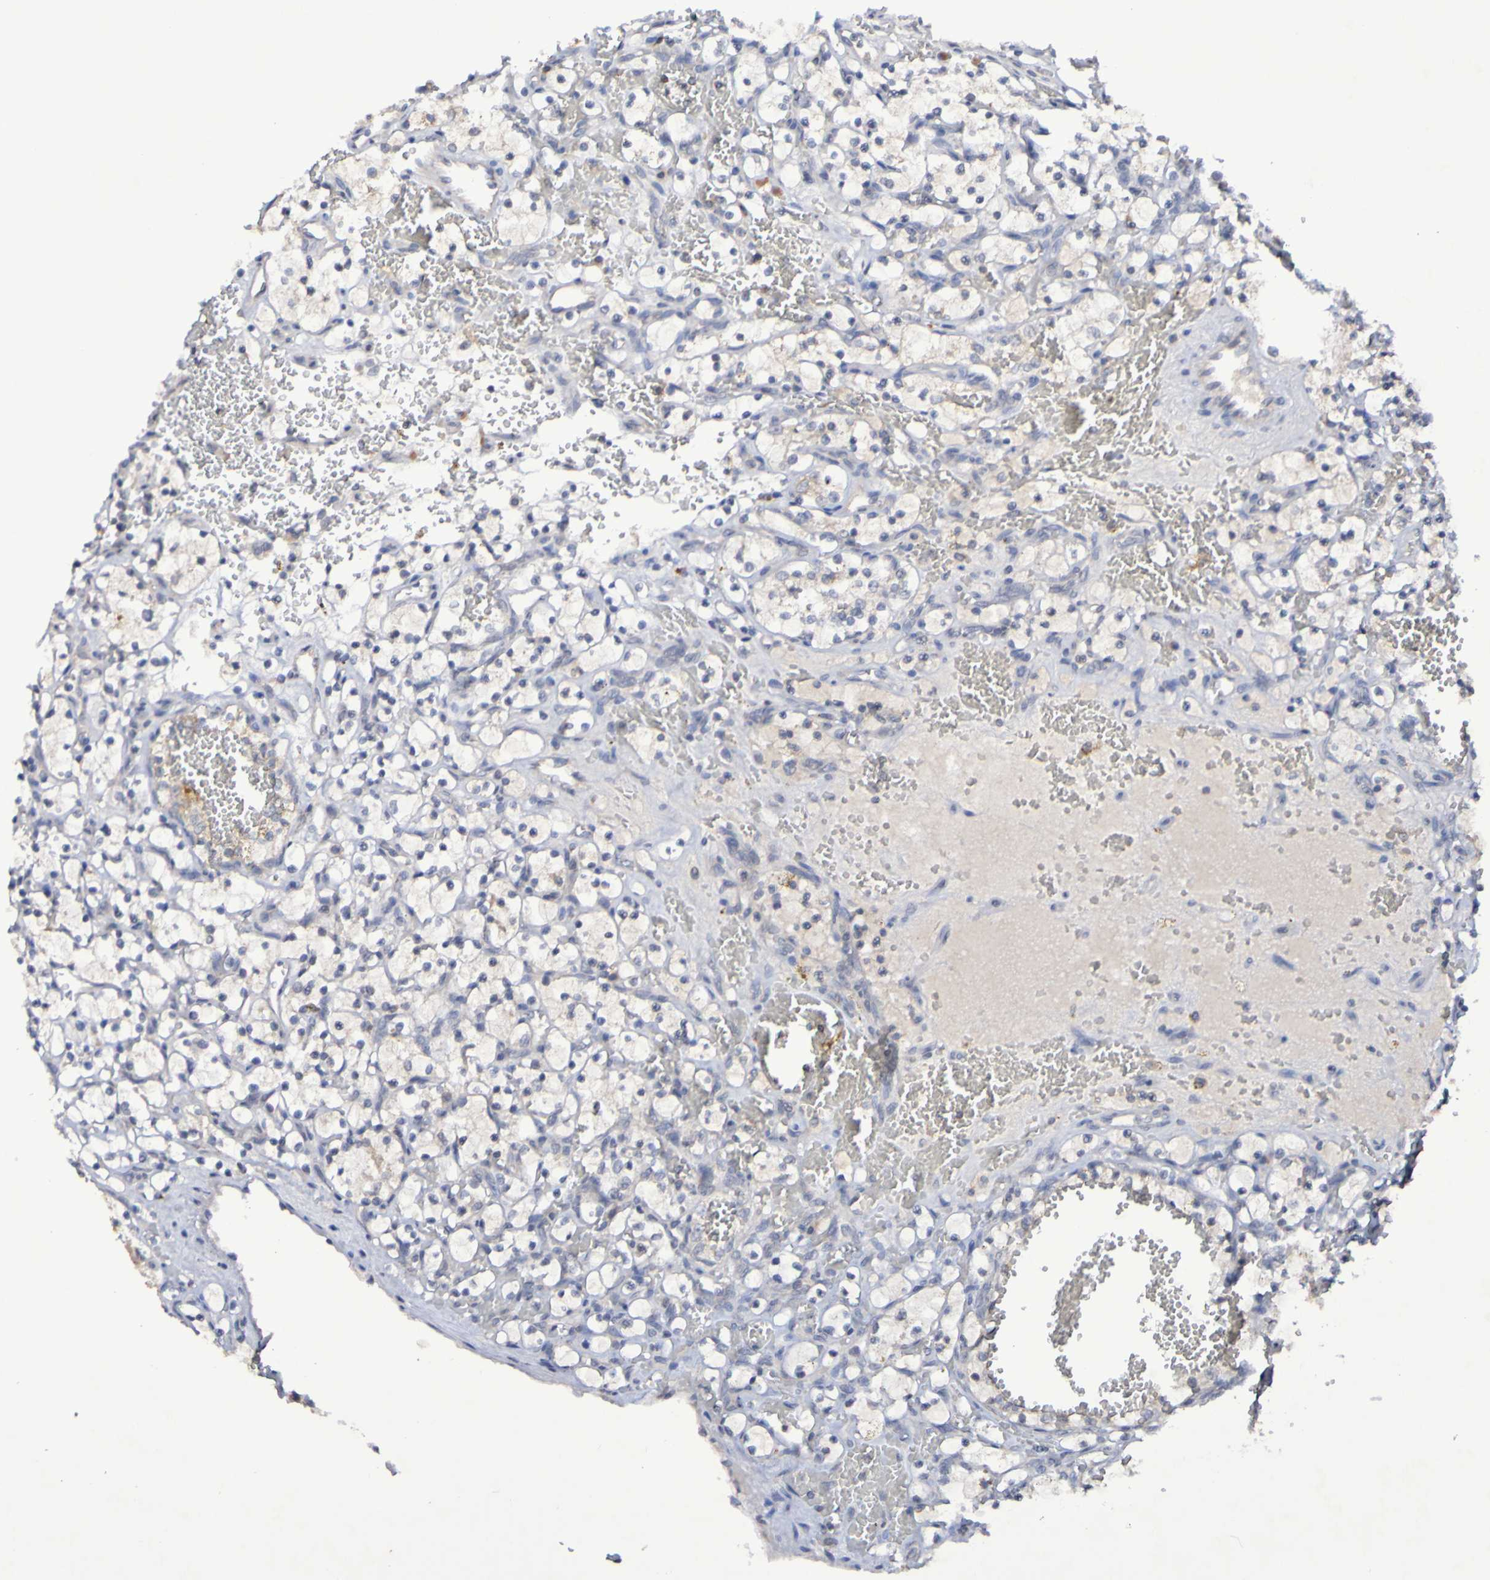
{"staining": {"intensity": "negative", "quantity": "none", "location": "none"}, "tissue": "renal cancer", "cell_type": "Tumor cells", "image_type": "cancer", "snomed": [{"axis": "morphology", "description": "Adenocarcinoma, NOS"}, {"axis": "topography", "description": "Kidney"}], "caption": "Photomicrograph shows no protein positivity in tumor cells of renal cancer tissue.", "gene": "PTP4A2", "patient": {"sex": "female", "age": 69}}